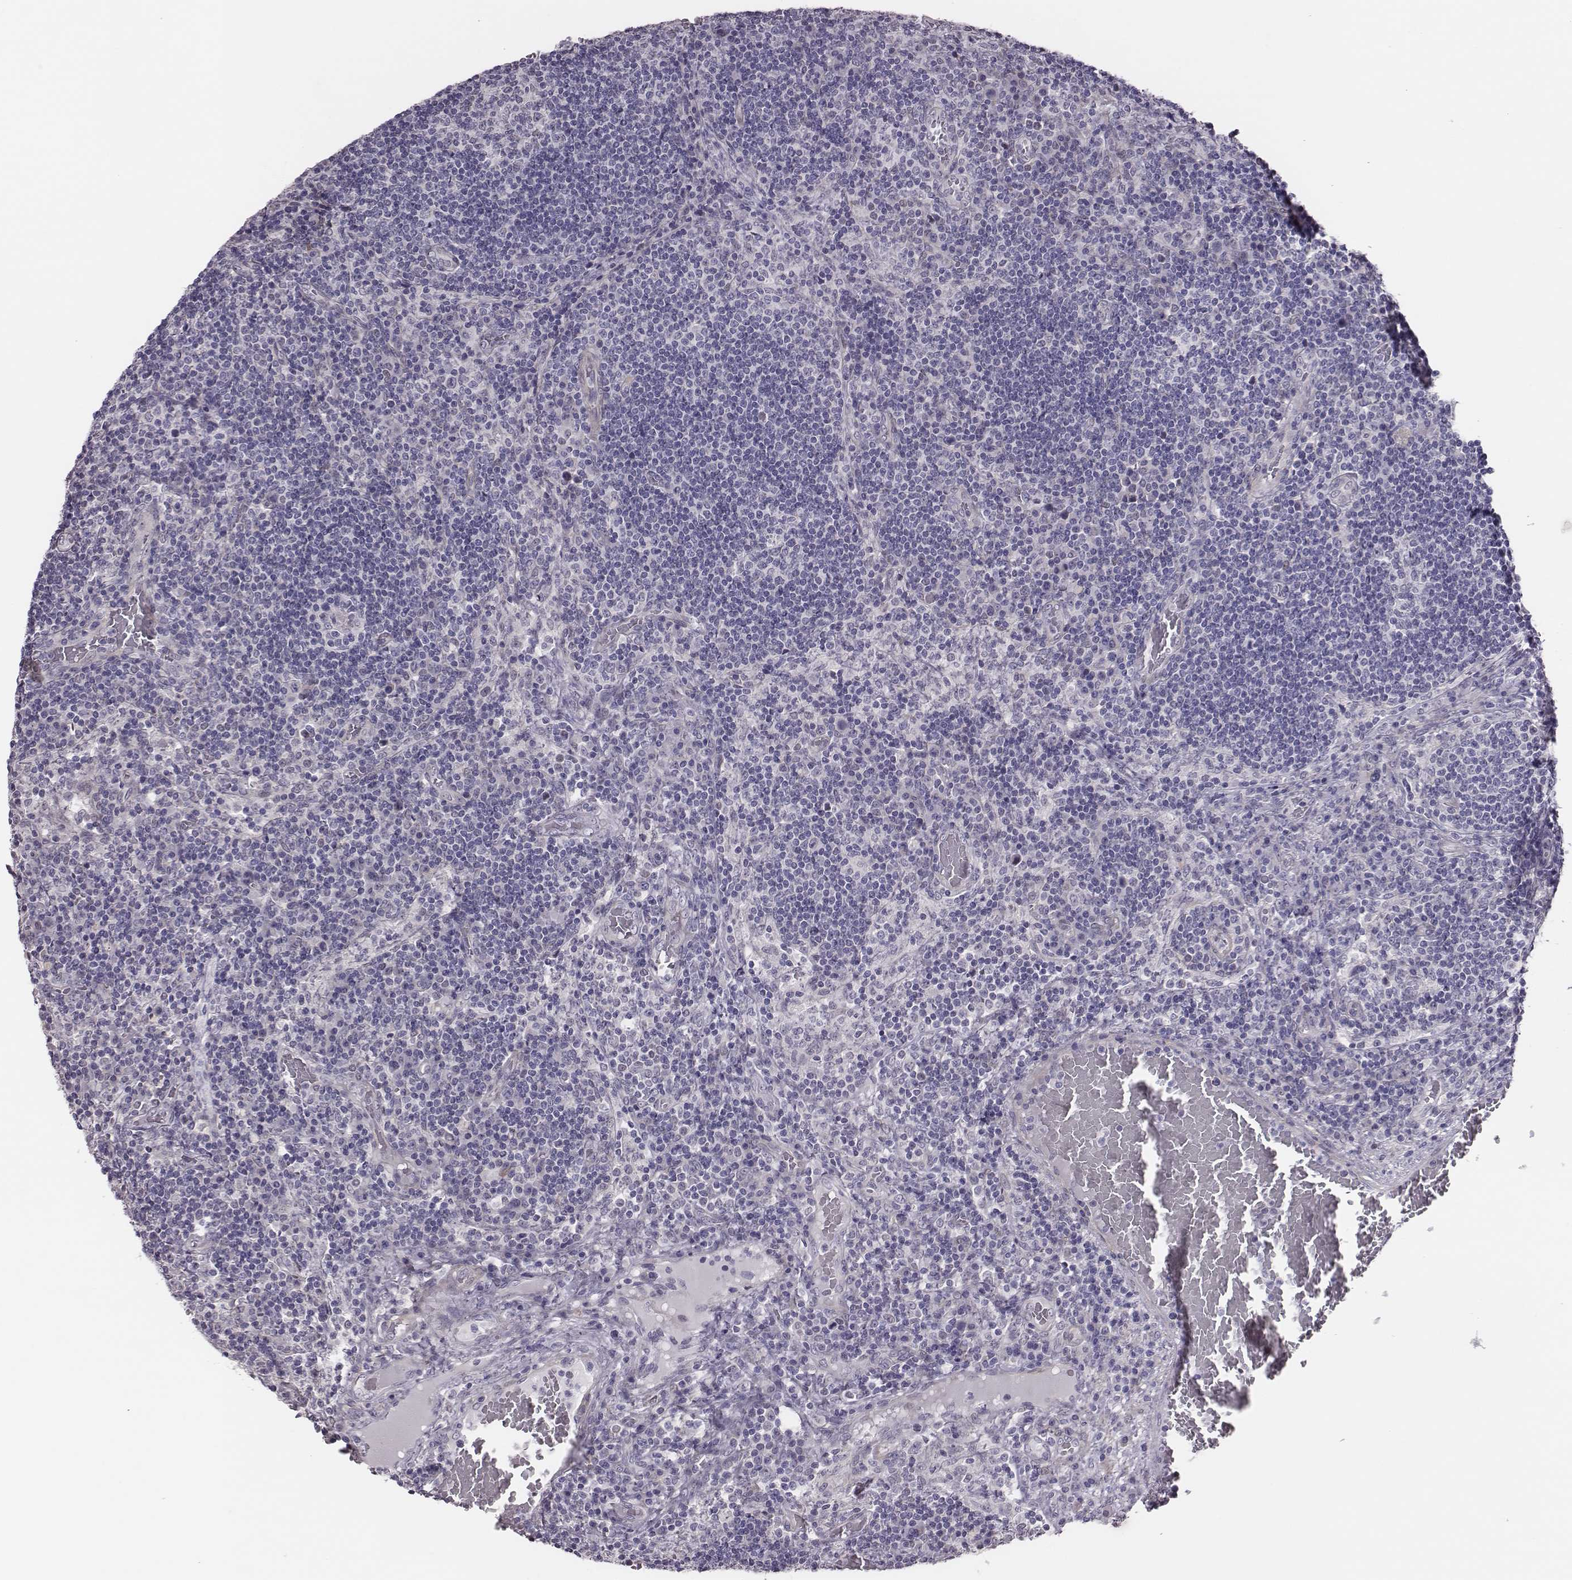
{"staining": {"intensity": "negative", "quantity": "none", "location": "none"}, "tissue": "lymph node", "cell_type": "Germinal center cells", "image_type": "normal", "snomed": [{"axis": "morphology", "description": "Normal tissue, NOS"}, {"axis": "topography", "description": "Lymph node"}], "caption": "The micrograph reveals no staining of germinal center cells in unremarkable lymph node. Brightfield microscopy of immunohistochemistry (IHC) stained with DAB (3,3'-diaminobenzidine) (brown) and hematoxylin (blue), captured at high magnification.", "gene": "SCML2", "patient": {"sex": "male", "age": 63}}